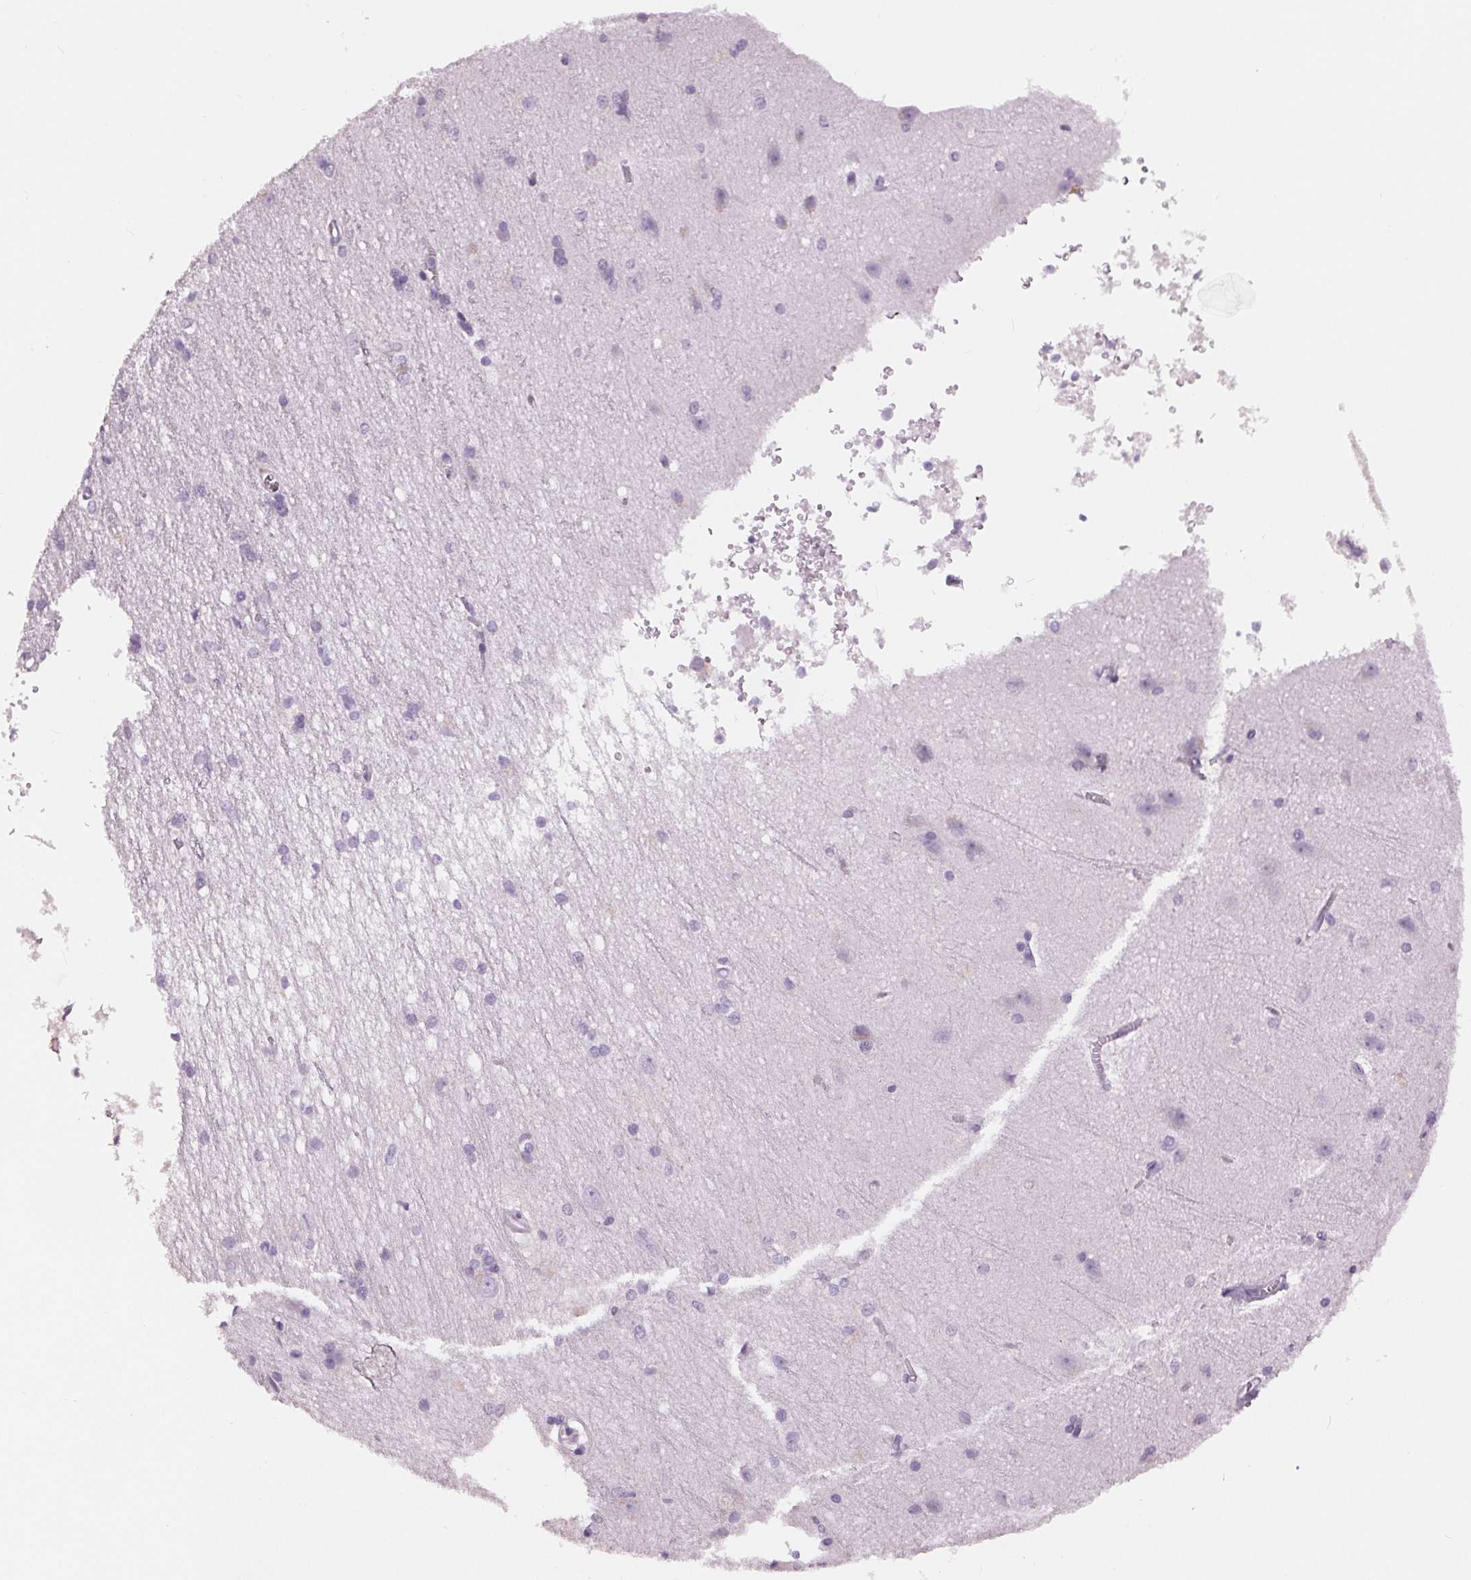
{"staining": {"intensity": "negative", "quantity": "none", "location": "none"}, "tissue": "cerebral cortex", "cell_type": "Endothelial cells", "image_type": "normal", "snomed": [{"axis": "morphology", "description": "Normal tissue, NOS"}, {"axis": "topography", "description": "Cerebral cortex"}], "caption": "IHC of benign human cerebral cortex shows no staining in endothelial cells.", "gene": "MISP", "patient": {"sex": "male", "age": 37}}